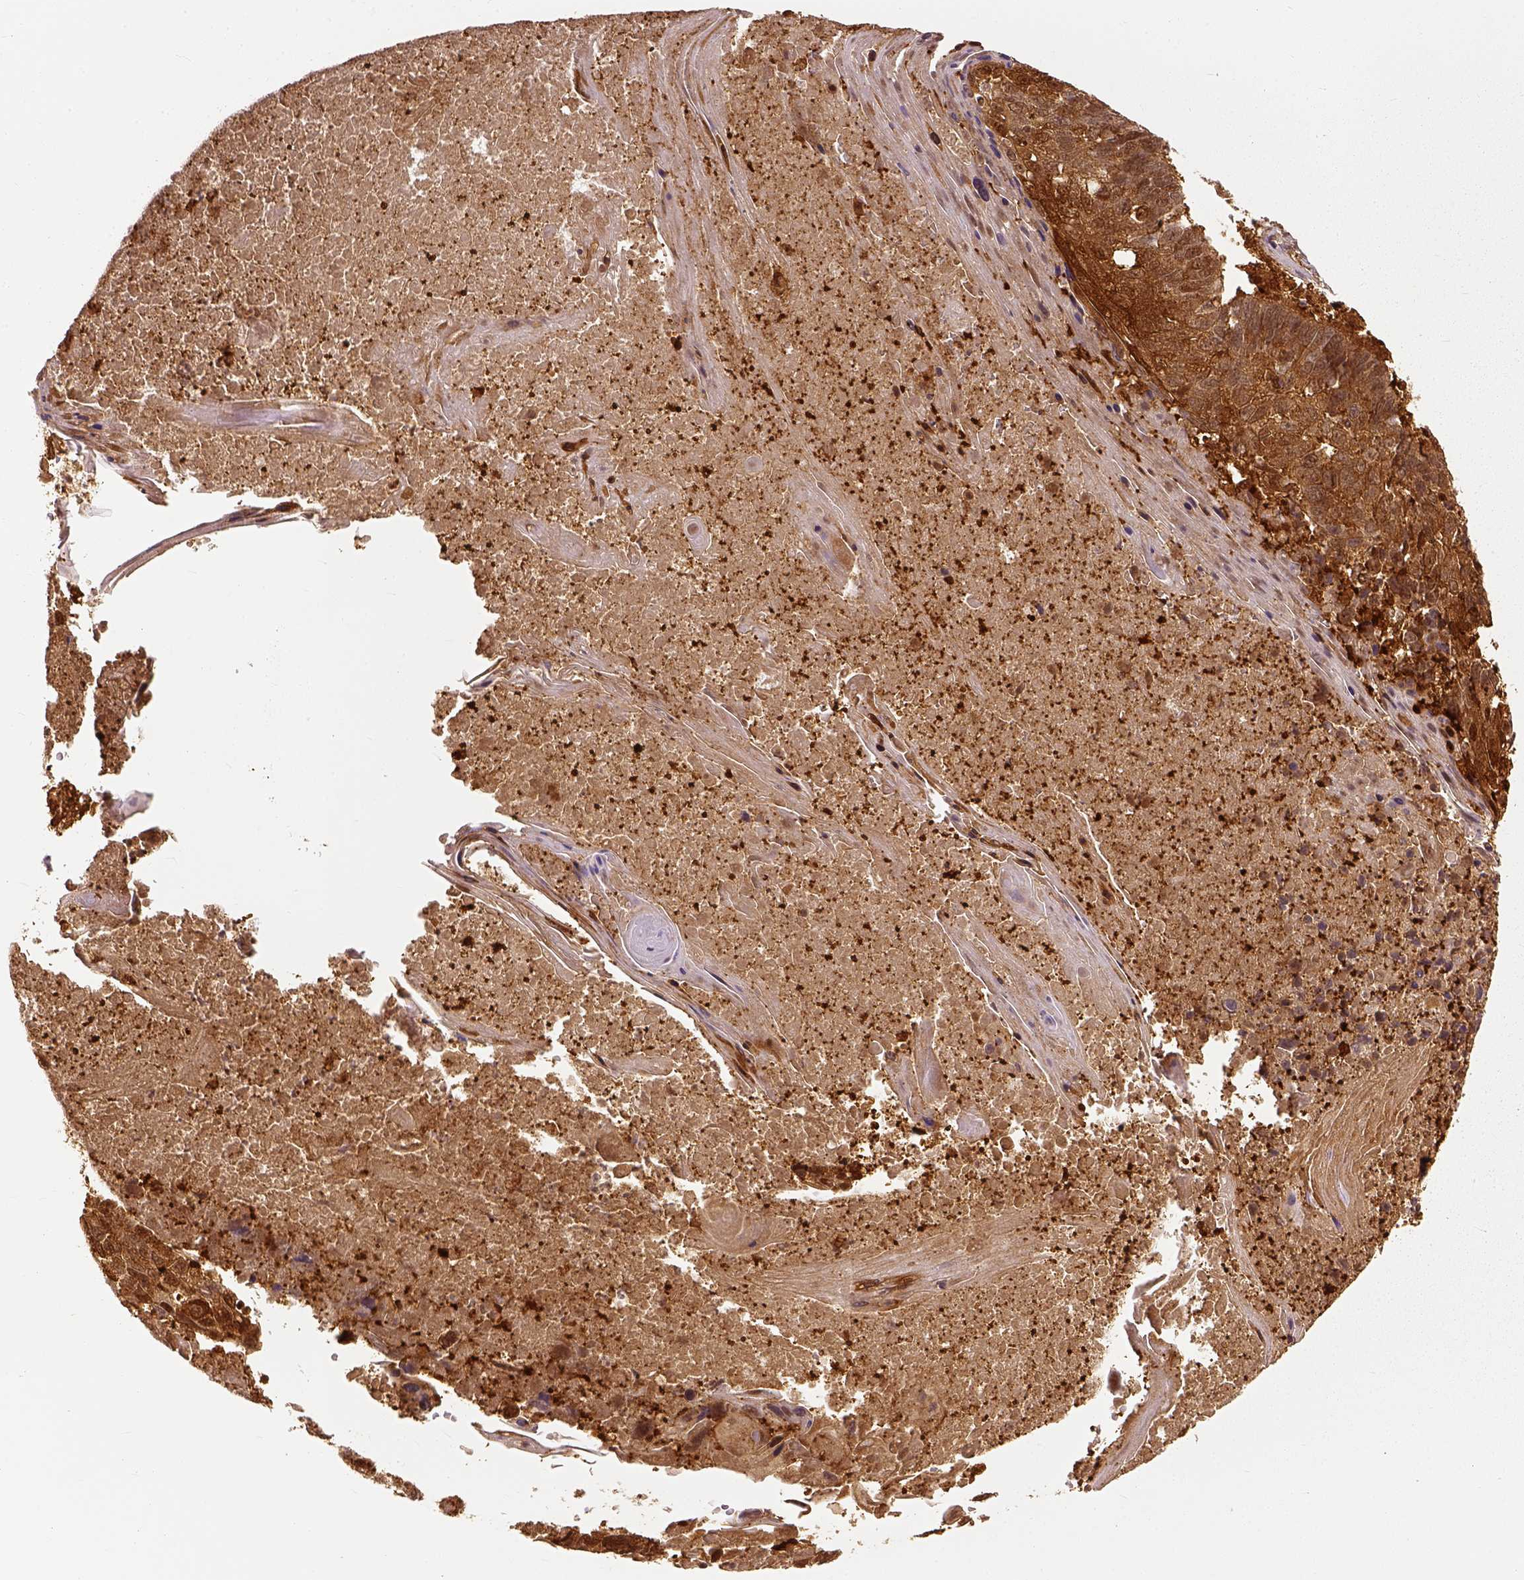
{"staining": {"intensity": "strong", "quantity": ">75%", "location": "cytoplasmic/membranous,nuclear"}, "tissue": "lung cancer", "cell_type": "Tumor cells", "image_type": "cancer", "snomed": [{"axis": "morphology", "description": "Squamous cell carcinoma, NOS"}, {"axis": "topography", "description": "Lung"}], "caption": "Immunohistochemical staining of lung cancer reveals high levels of strong cytoplasmic/membranous and nuclear positivity in about >75% of tumor cells.", "gene": "GPI", "patient": {"sex": "male", "age": 73}}